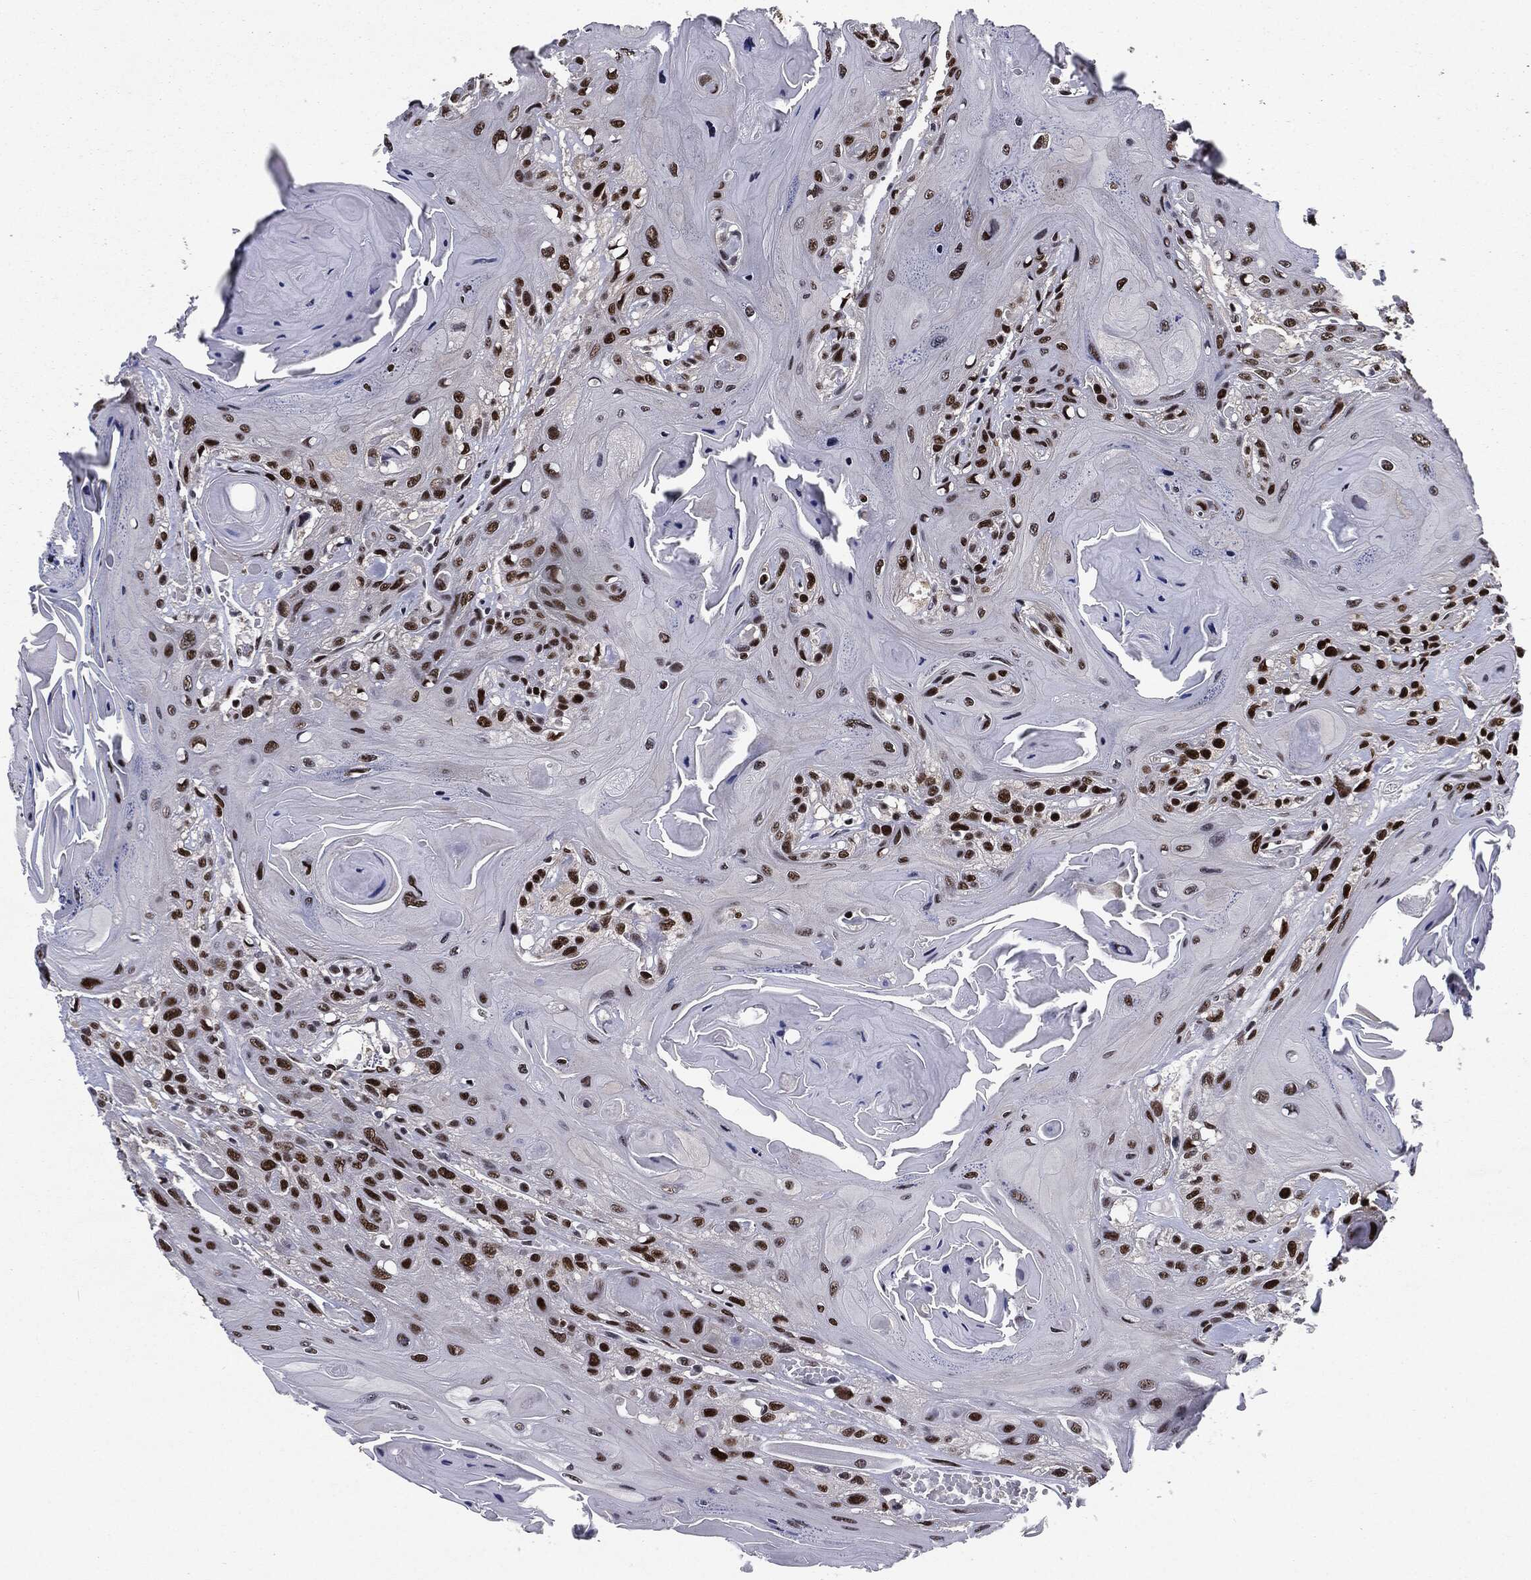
{"staining": {"intensity": "strong", "quantity": "25%-75%", "location": "nuclear"}, "tissue": "head and neck cancer", "cell_type": "Tumor cells", "image_type": "cancer", "snomed": [{"axis": "morphology", "description": "Squamous cell carcinoma, NOS"}, {"axis": "topography", "description": "Head-Neck"}], "caption": "Human squamous cell carcinoma (head and neck) stained with a protein marker demonstrates strong staining in tumor cells.", "gene": "JUN", "patient": {"sex": "female", "age": 59}}